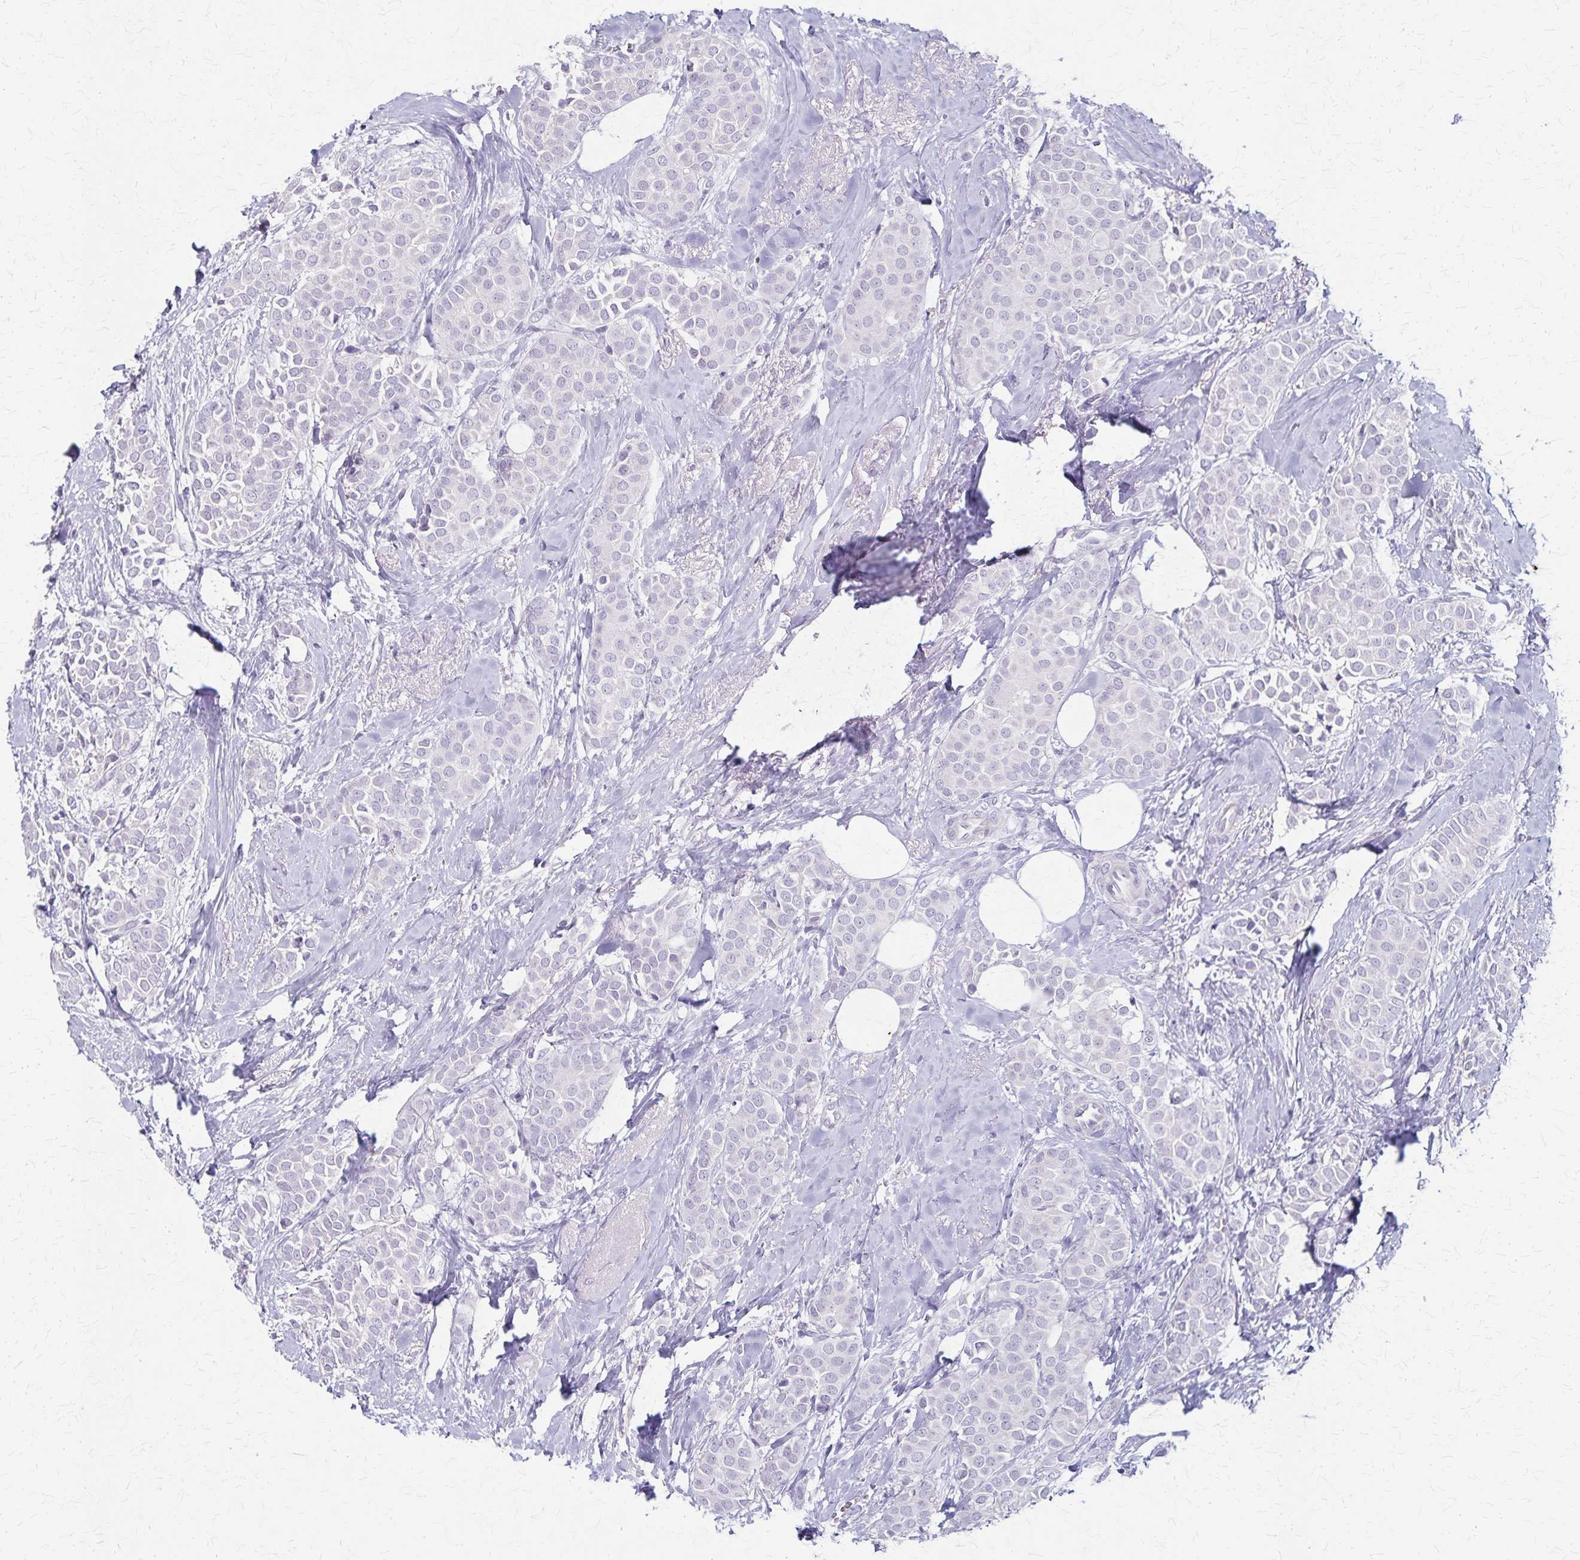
{"staining": {"intensity": "negative", "quantity": "none", "location": "none"}, "tissue": "breast cancer", "cell_type": "Tumor cells", "image_type": "cancer", "snomed": [{"axis": "morphology", "description": "Duct carcinoma"}, {"axis": "topography", "description": "Breast"}], "caption": "The image demonstrates no significant staining in tumor cells of breast cancer.", "gene": "RASL10B", "patient": {"sex": "female", "age": 79}}